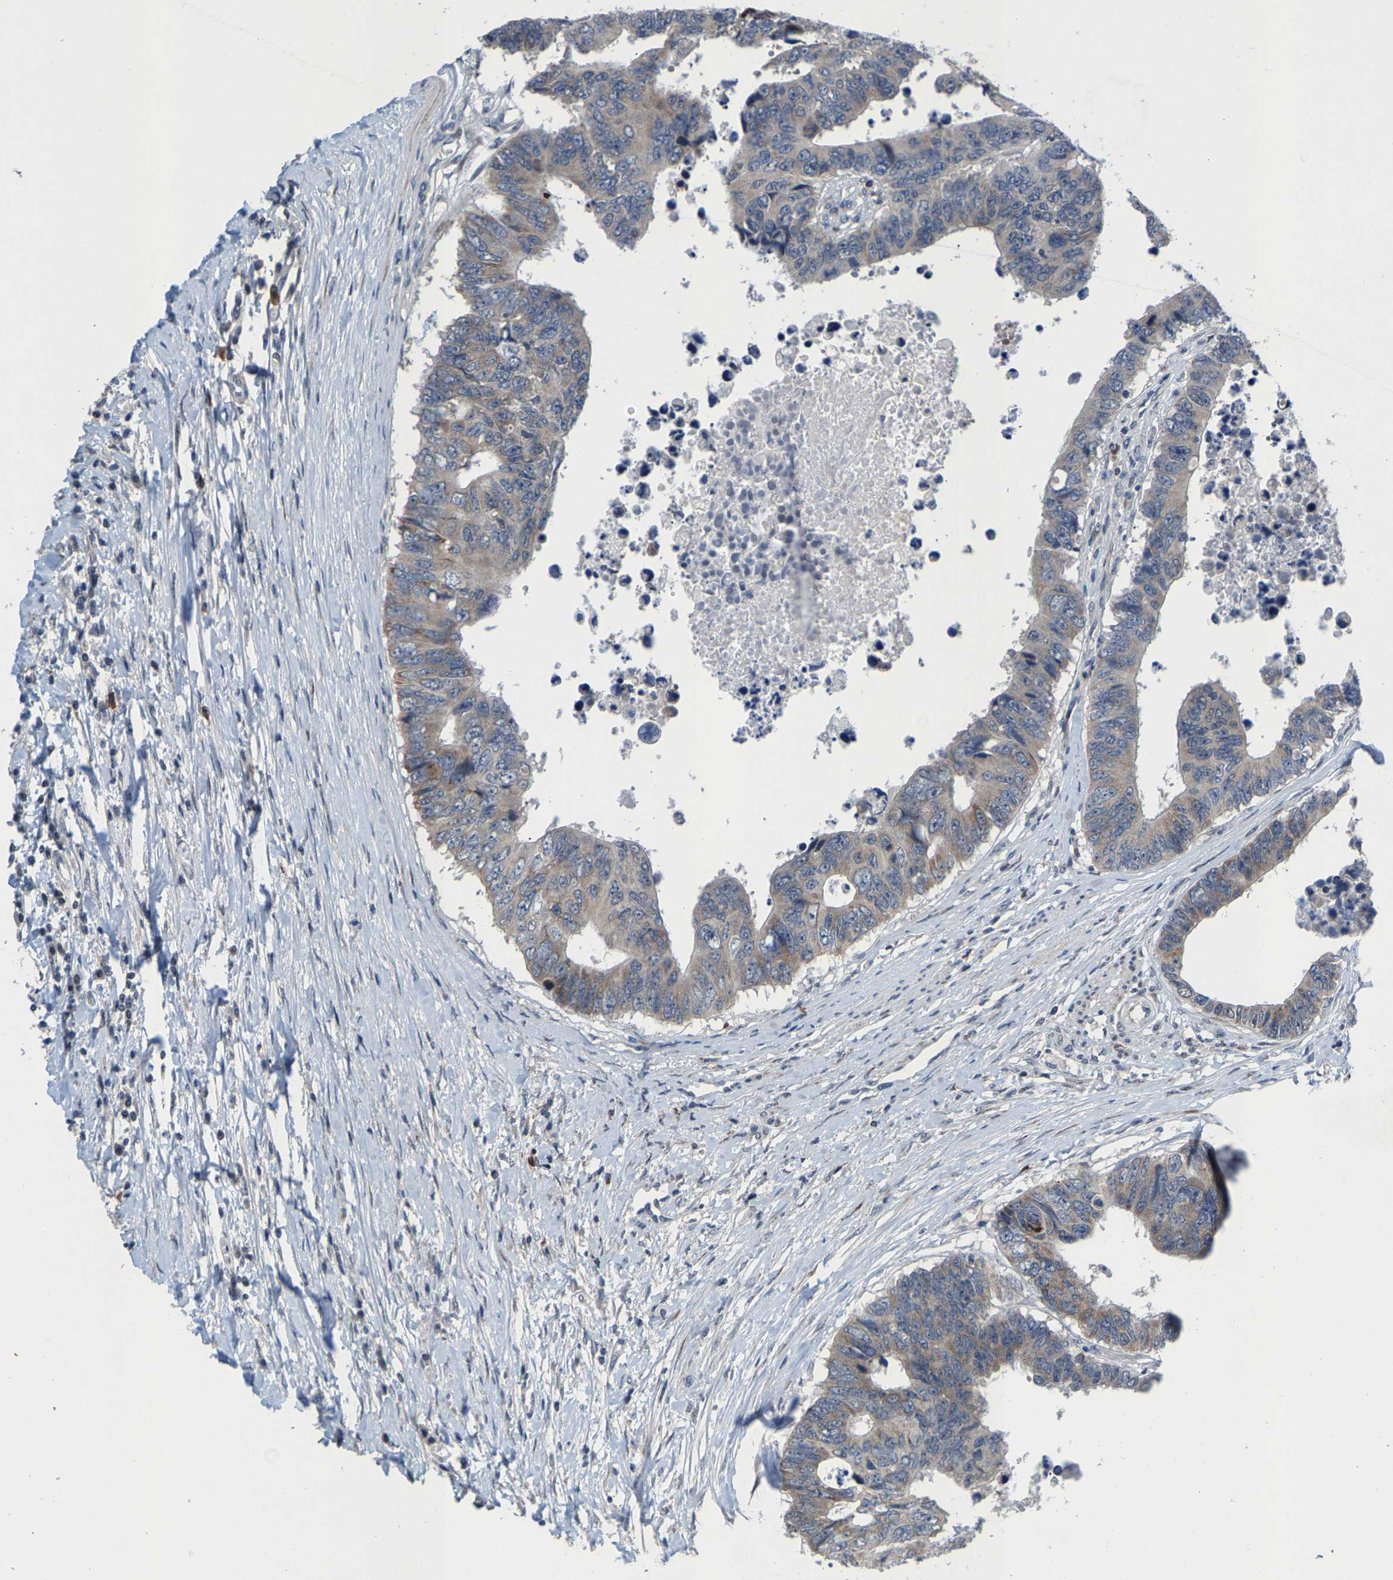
{"staining": {"intensity": "moderate", "quantity": "25%-75%", "location": "cytoplasmic/membranous"}, "tissue": "colorectal cancer", "cell_type": "Tumor cells", "image_type": "cancer", "snomed": [{"axis": "morphology", "description": "Adenocarcinoma, NOS"}, {"axis": "topography", "description": "Rectum"}], "caption": "Human colorectal cancer stained for a protein (brown) displays moderate cytoplasmic/membranous positive staining in about 25%-75% of tumor cells.", "gene": "TDRKH", "patient": {"sex": "male", "age": 84}}